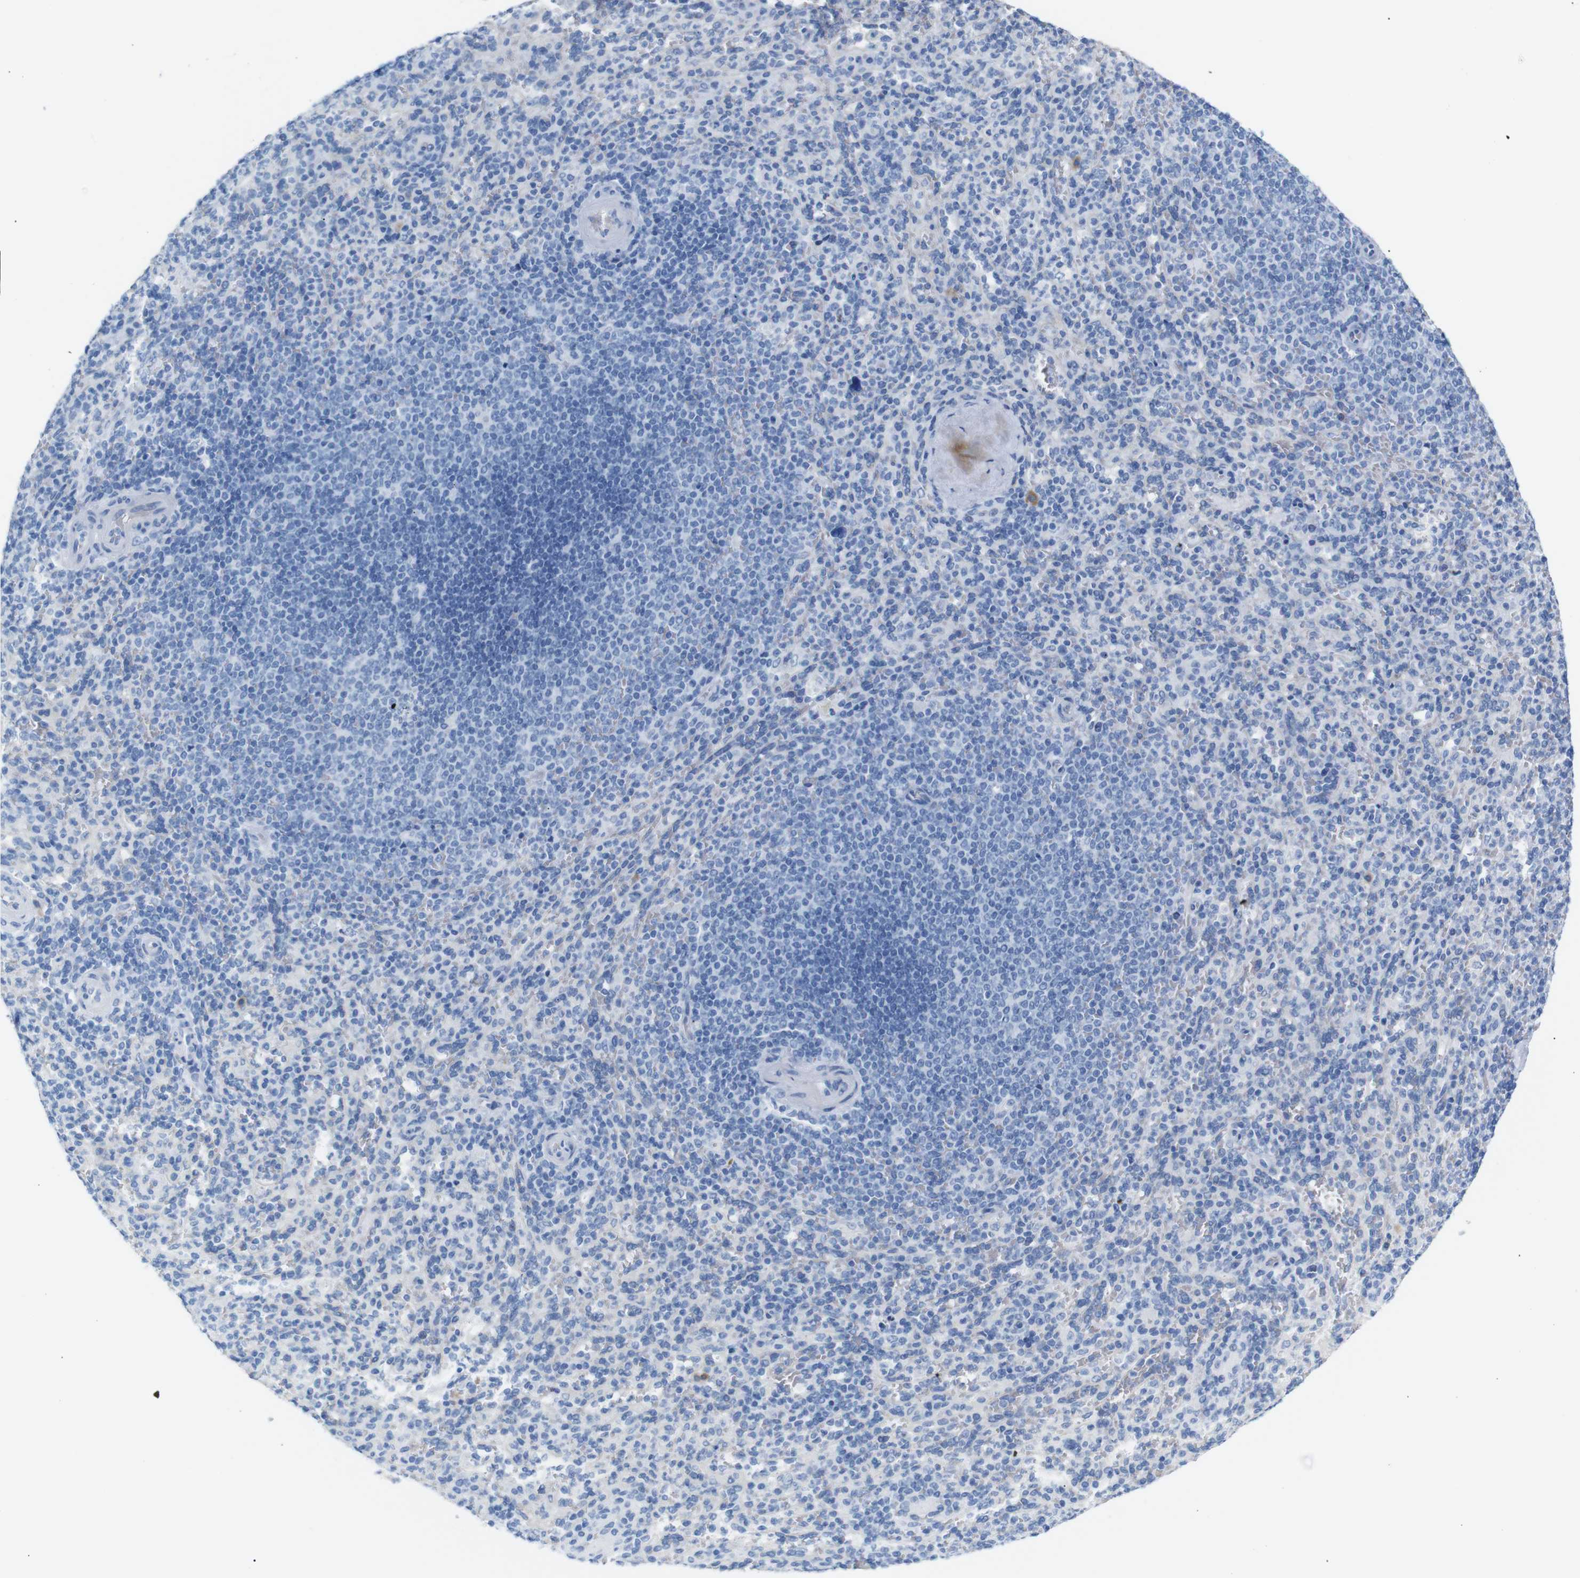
{"staining": {"intensity": "negative", "quantity": "none", "location": "none"}, "tissue": "spleen", "cell_type": "Cells in red pulp", "image_type": "normal", "snomed": [{"axis": "morphology", "description": "Normal tissue, NOS"}, {"axis": "topography", "description": "Spleen"}], "caption": "Human spleen stained for a protein using immunohistochemistry shows no positivity in cells in red pulp.", "gene": "ERVMER34", "patient": {"sex": "male", "age": 36}}